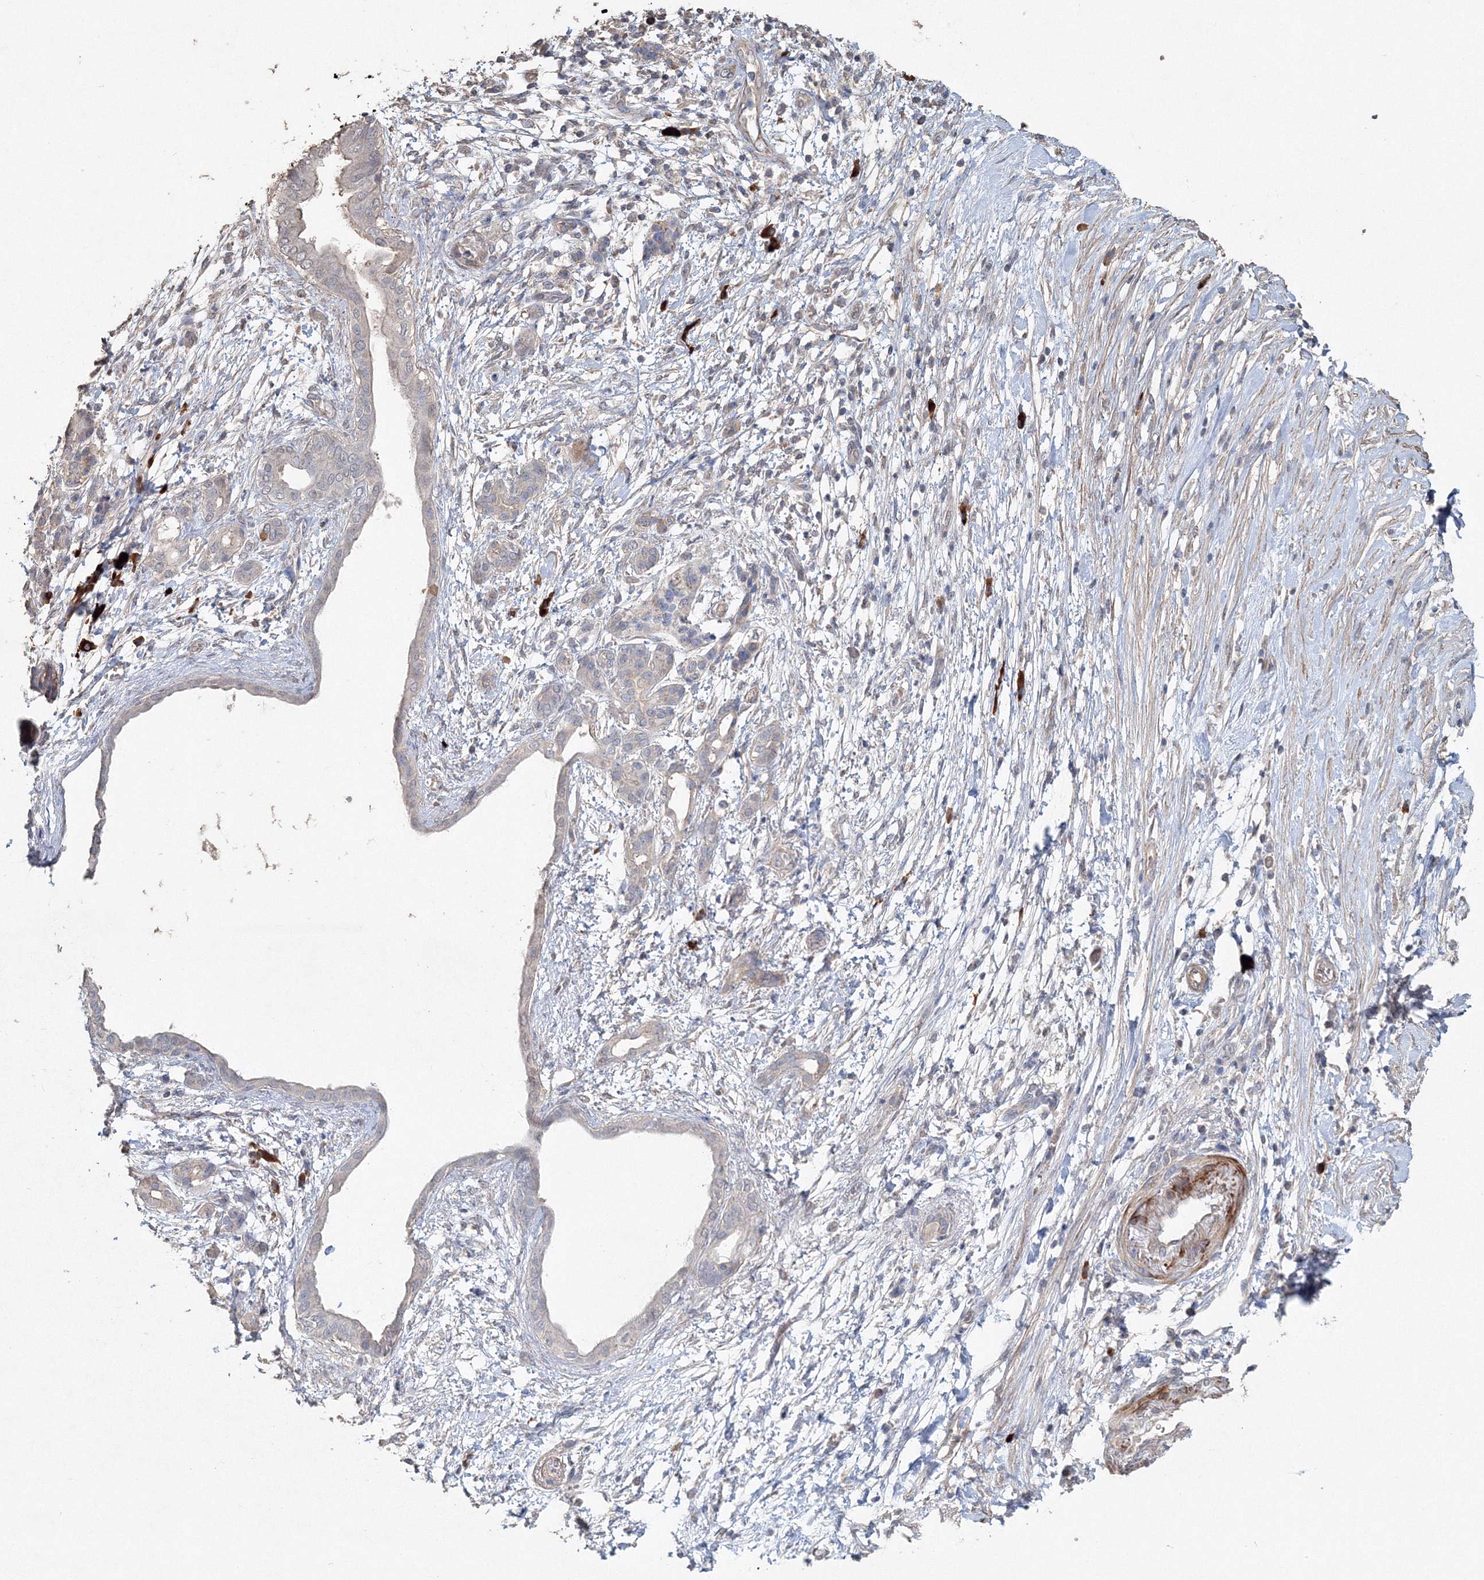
{"staining": {"intensity": "negative", "quantity": "none", "location": "none"}, "tissue": "pancreatic cancer", "cell_type": "Tumor cells", "image_type": "cancer", "snomed": [{"axis": "morphology", "description": "Adenocarcinoma, NOS"}, {"axis": "topography", "description": "Pancreas"}], "caption": "The image reveals no staining of tumor cells in pancreatic adenocarcinoma. (DAB (3,3'-diaminobenzidine) immunohistochemistry (IHC) visualized using brightfield microscopy, high magnification).", "gene": "NALF2", "patient": {"sex": "female", "age": 55}}